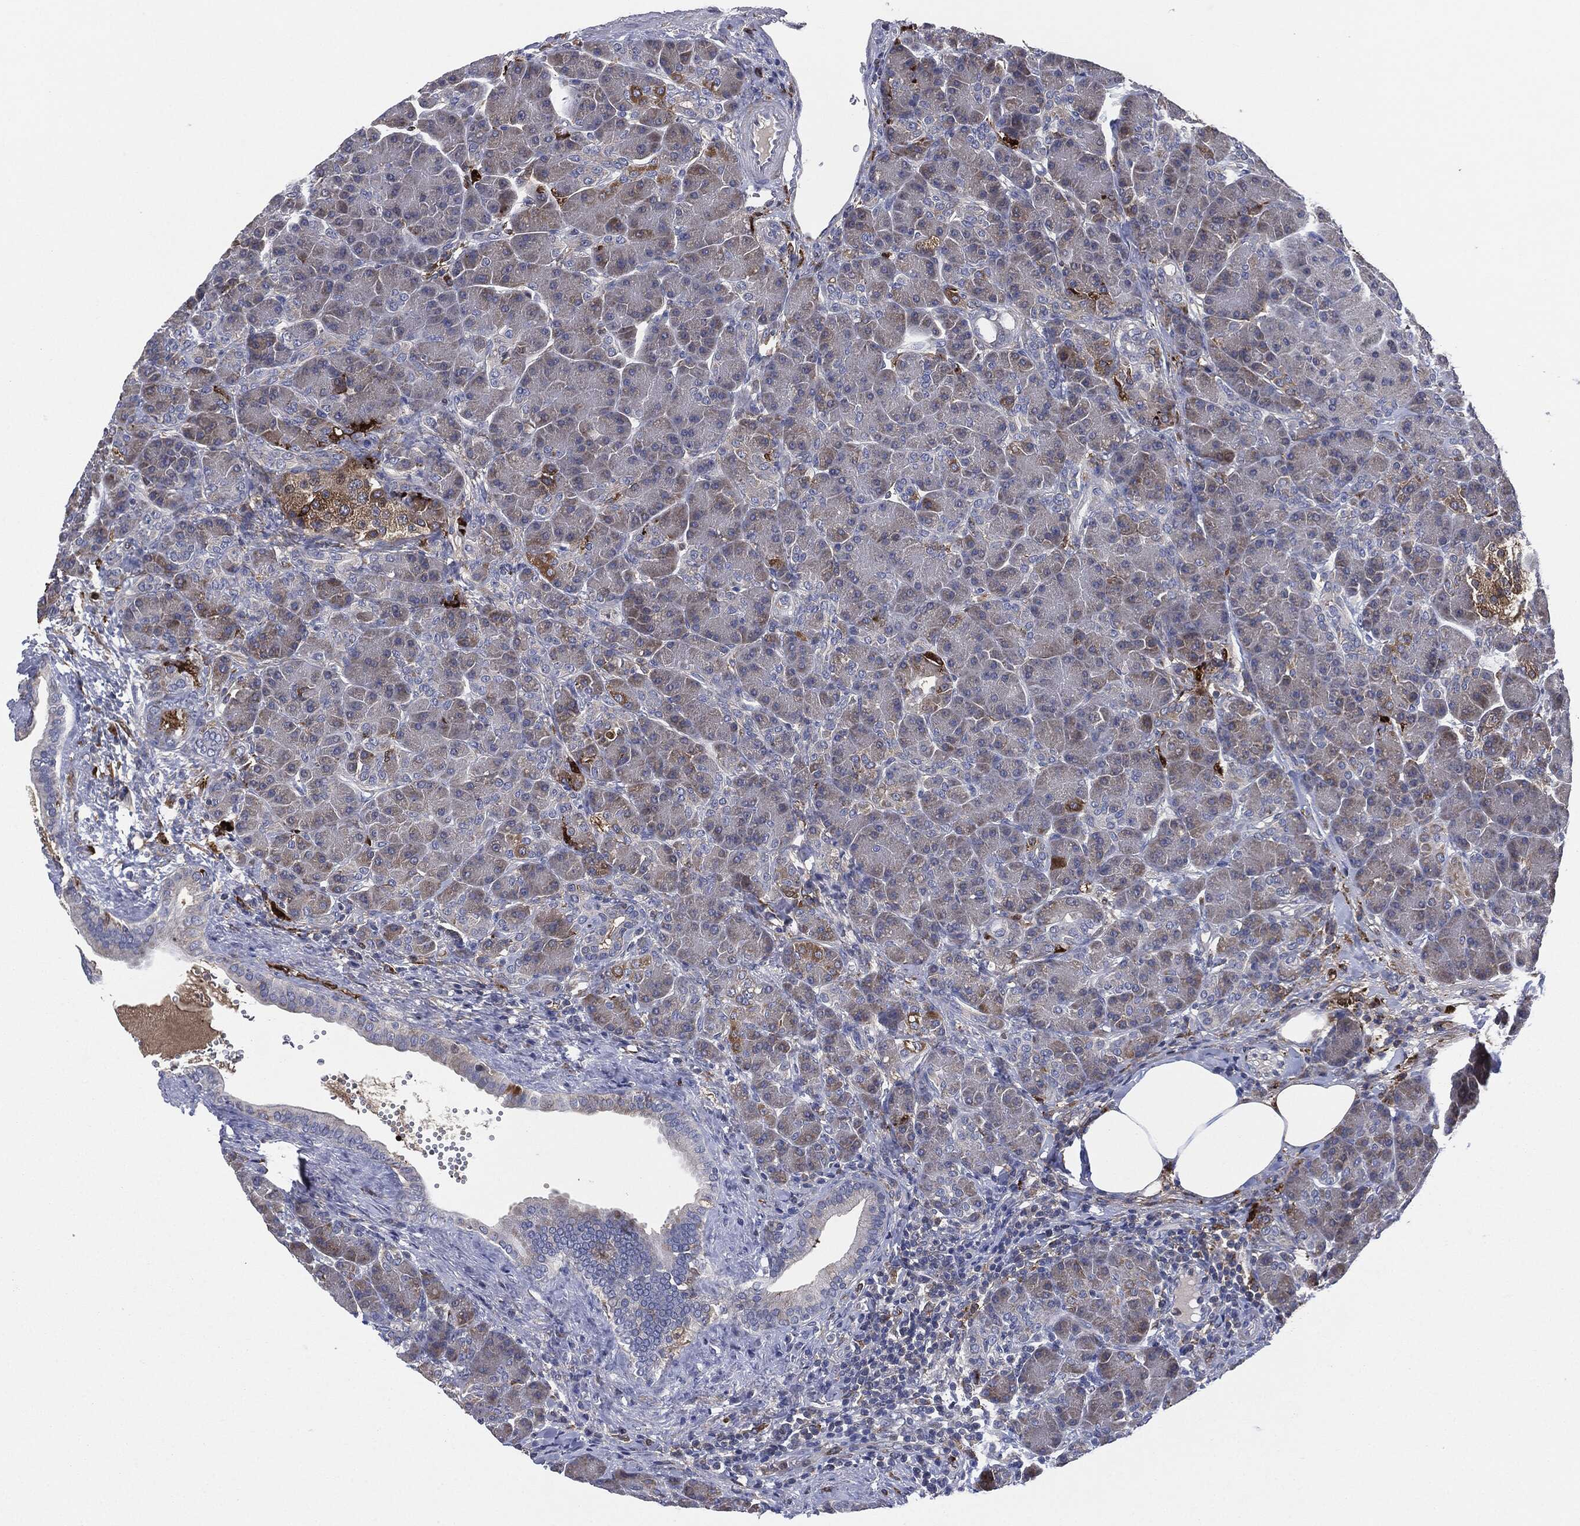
{"staining": {"intensity": "negative", "quantity": "none", "location": "none"}, "tissue": "pancreas", "cell_type": "Exocrine glandular cells", "image_type": "normal", "snomed": [{"axis": "morphology", "description": "Normal tissue, NOS"}, {"axis": "topography", "description": "Pancreas"}], "caption": "Protein analysis of normal pancreas displays no significant expression in exocrine glandular cells. (Brightfield microscopy of DAB immunohistochemistry (IHC) at high magnification).", "gene": "TMEM11", "patient": {"sex": "female", "age": 63}}